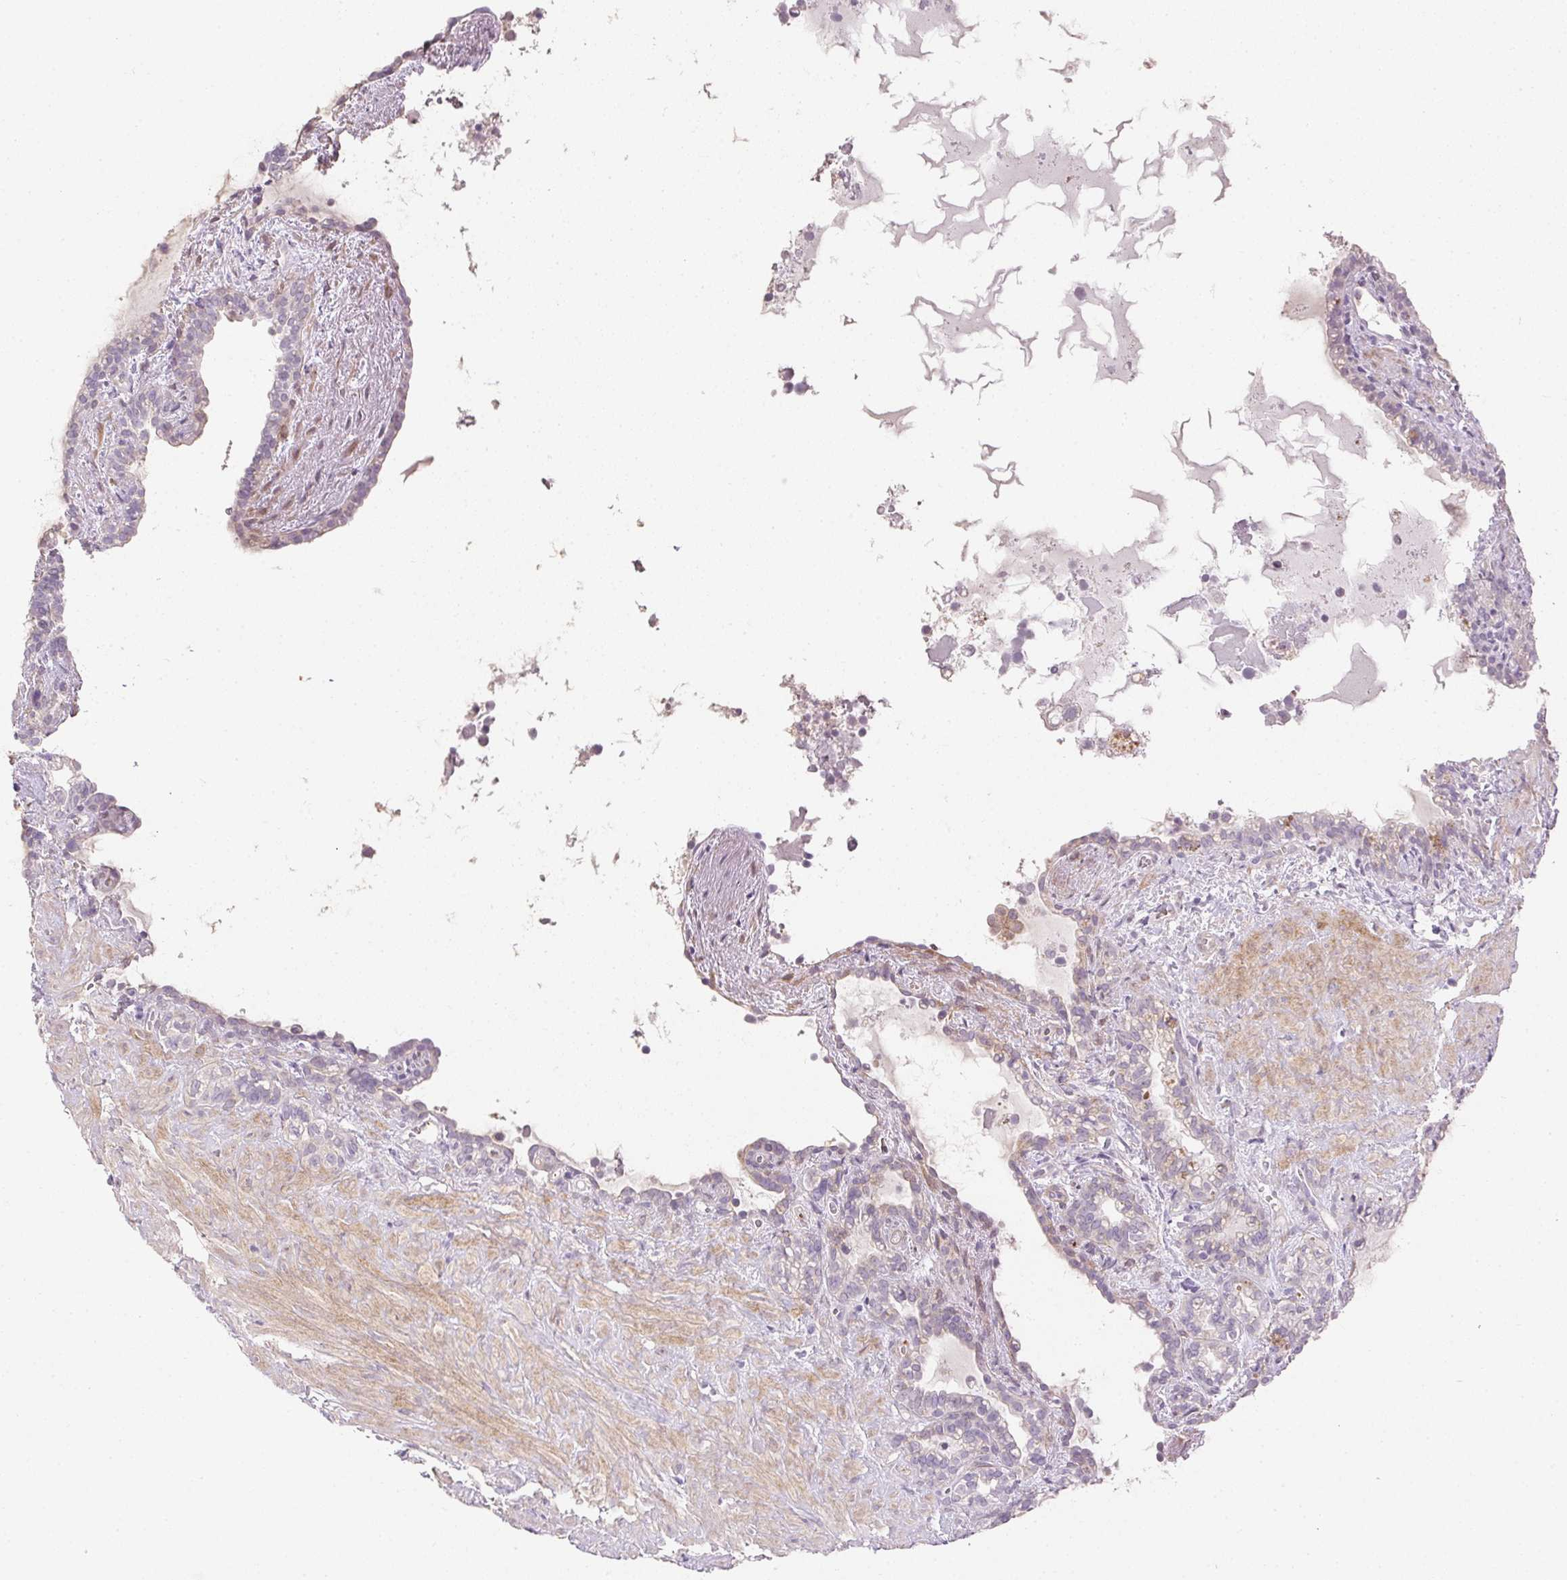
{"staining": {"intensity": "negative", "quantity": "none", "location": "none"}, "tissue": "seminal vesicle", "cell_type": "Glandular cells", "image_type": "normal", "snomed": [{"axis": "morphology", "description": "Normal tissue, NOS"}, {"axis": "topography", "description": "Seminal veicle"}], "caption": "Glandular cells are negative for brown protein staining in unremarkable seminal vesicle. The staining is performed using DAB brown chromogen with nuclei counter-stained in using hematoxylin.", "gene": "PRL", "patient": {"sex": "male", "age": 76}}